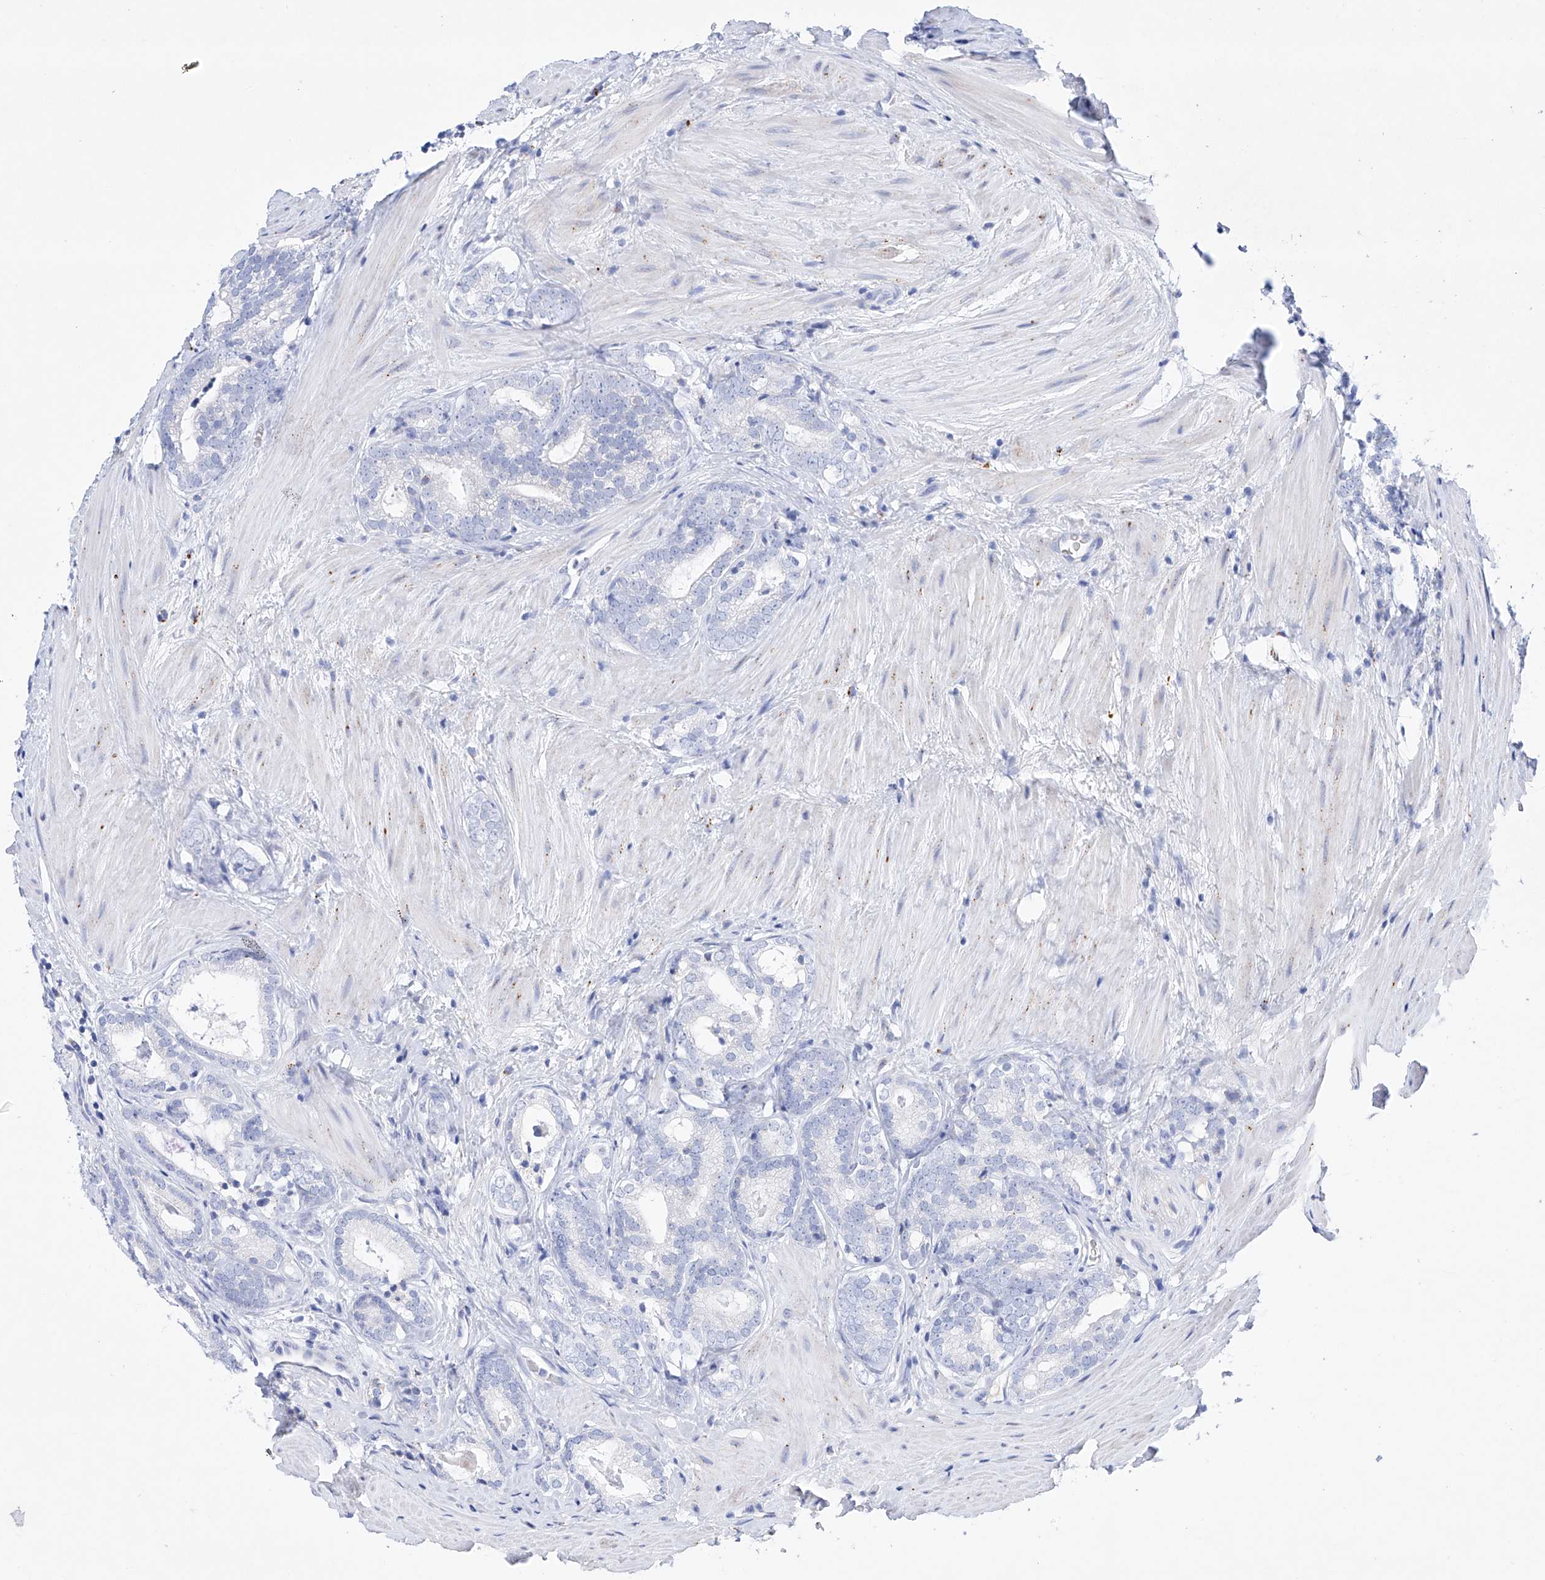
{"staining": {"intensity": "negative", "quantity": "none", "location": "none"}, "tissue": "prostate cancer", "cell_type": "Tumor cells", "image_type": "cancer", "snomed": [{"axis": "morphology", "description": "Adenocarcinoma, High grade"}, {"axis": "topography", "description": "Prostate"}], "caption": "The photomicrograph reveals no significant staining in tumor cells of prostate cancer (high-grade adenocarcinoma). (Stains: DAB immunohistochemistry with hematoxylin counter stain, Microscopy: brightfield microscopy at high magnification).", "gene": "LURAP1", "patient": {"sex": "male", "age": 63}}